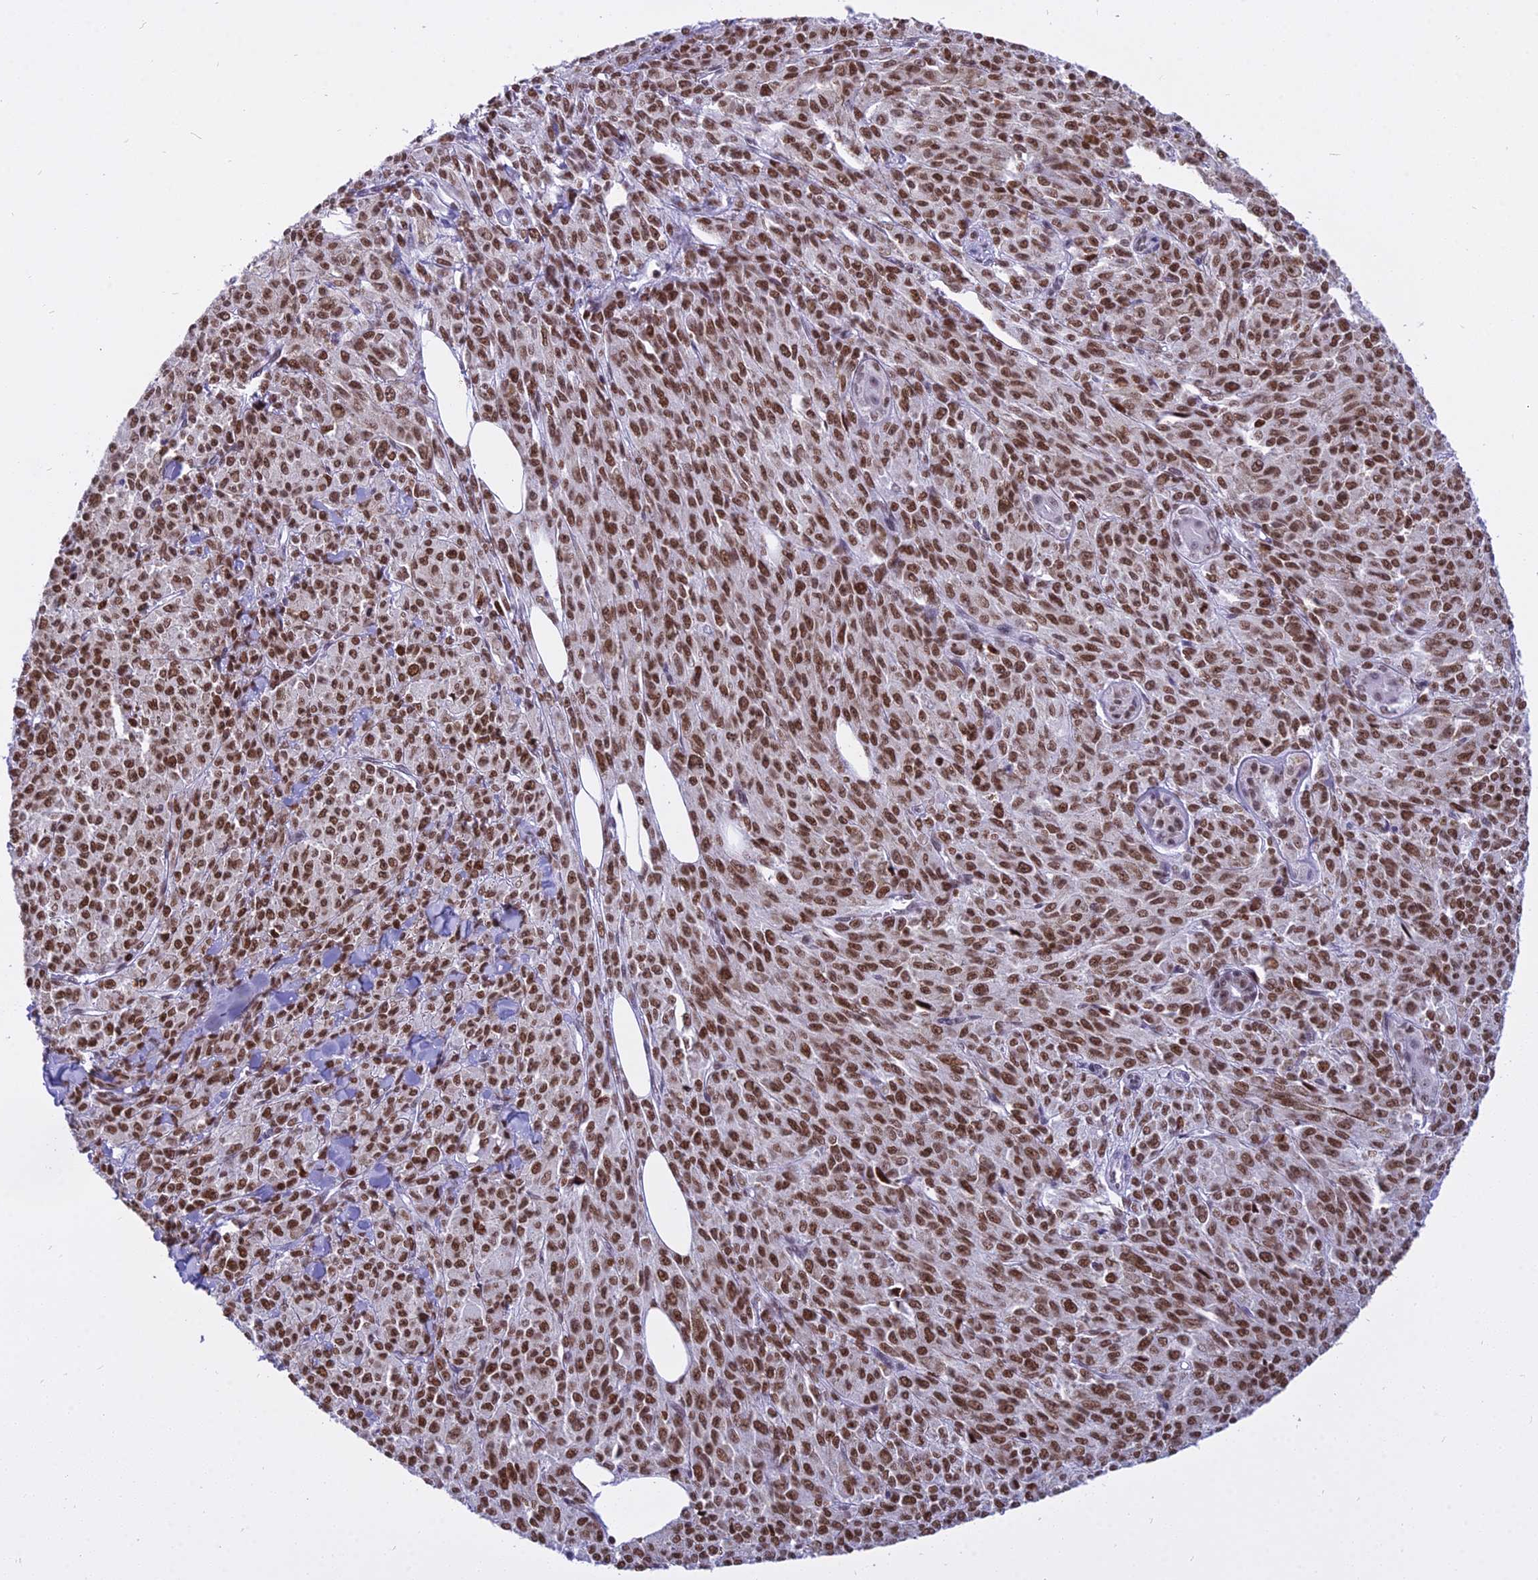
{"staining": {"intensity": "moderate", "quantity": ">75%", "location": "nuclear"}, "tissue": "melanoma", "cell_type": "Tumor cells", "image_type": "cancer", "snomed": [{"axis": "morphology", "description": "Malignant melanoma, NOS"}, {"axis": "topography", "description": "Skin"}], "caption": "Tumor cells demonstrate medium levels of moderate nuclear expression in approximately >75% of cells in human malignant melanoma.", "gene": "PARP1", "patient": {"sex": "female", "age": 52}}